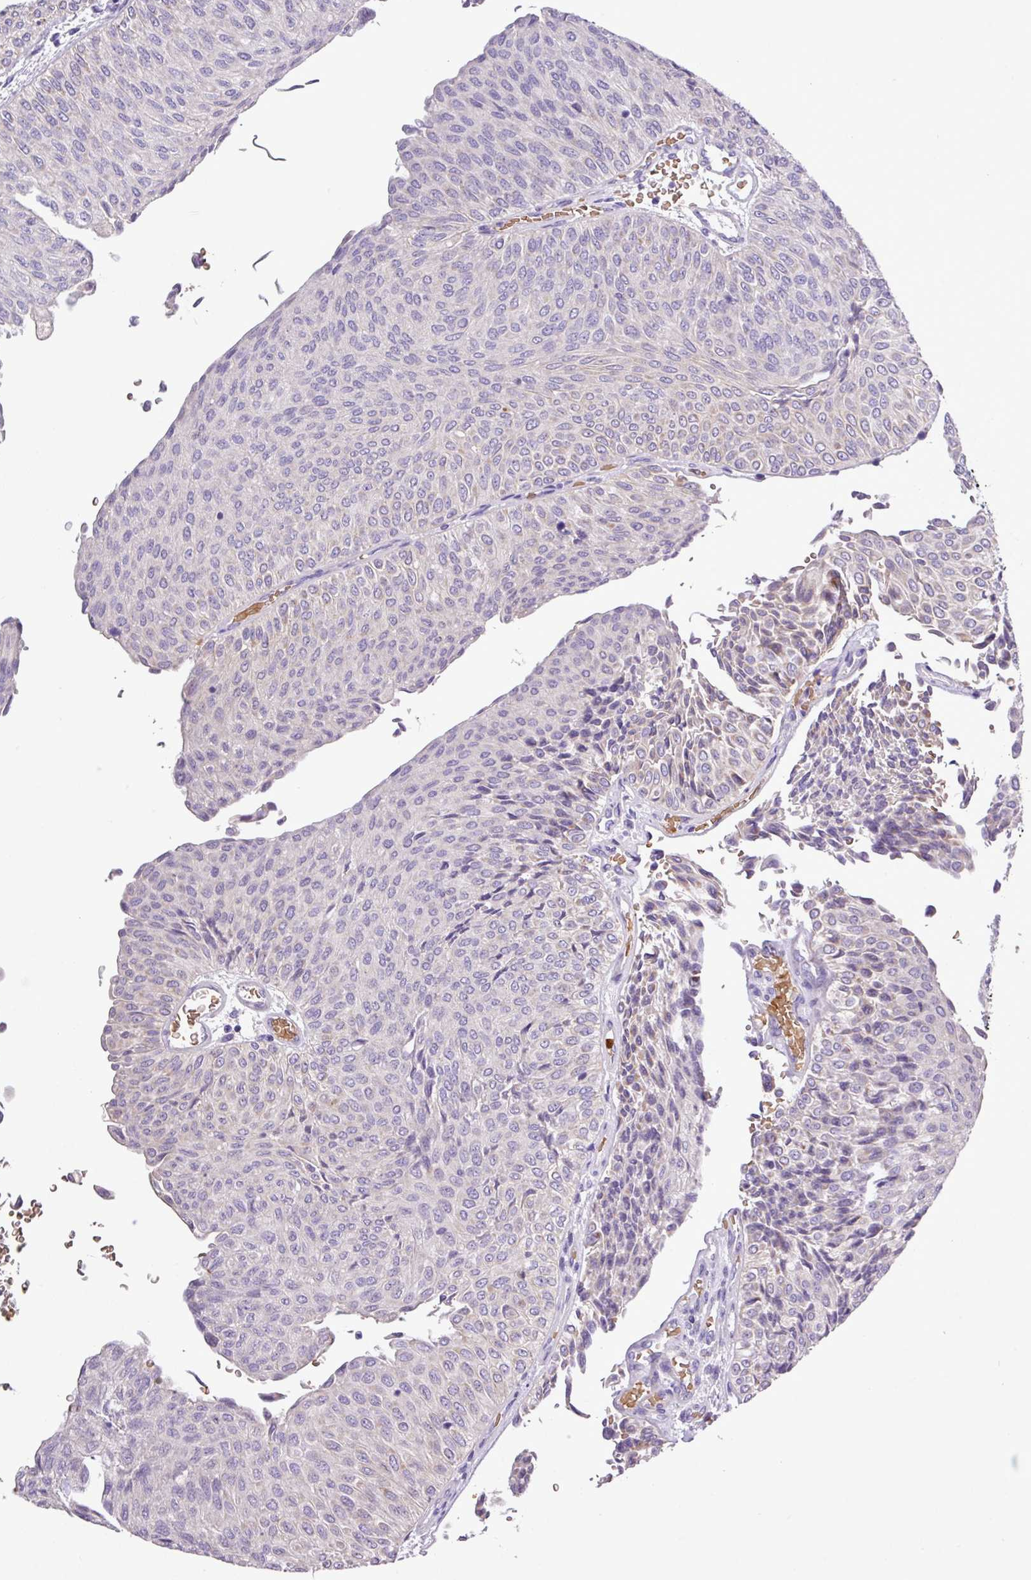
{"staining": {"intensity": "negative", "quantity": "none", "location": "none"}, "tissue": "urothelial cancer", "cell_type": "Tumor cells", "image_type": "cancer", "snomed": [{"axis": "morphology", "description": "Urothelial carcinoma, Low grade"}, {"axis": "topography", "description": "Urinary bladder"}], "caption": "High power microscopy histopathology image of an immunohistochemistry image of urothelial carcinoma (low-grade), revealing no significant staining in tumor cells.", "gene": "MGAT4B", "patient": {"sex": "male", "age": 78}}